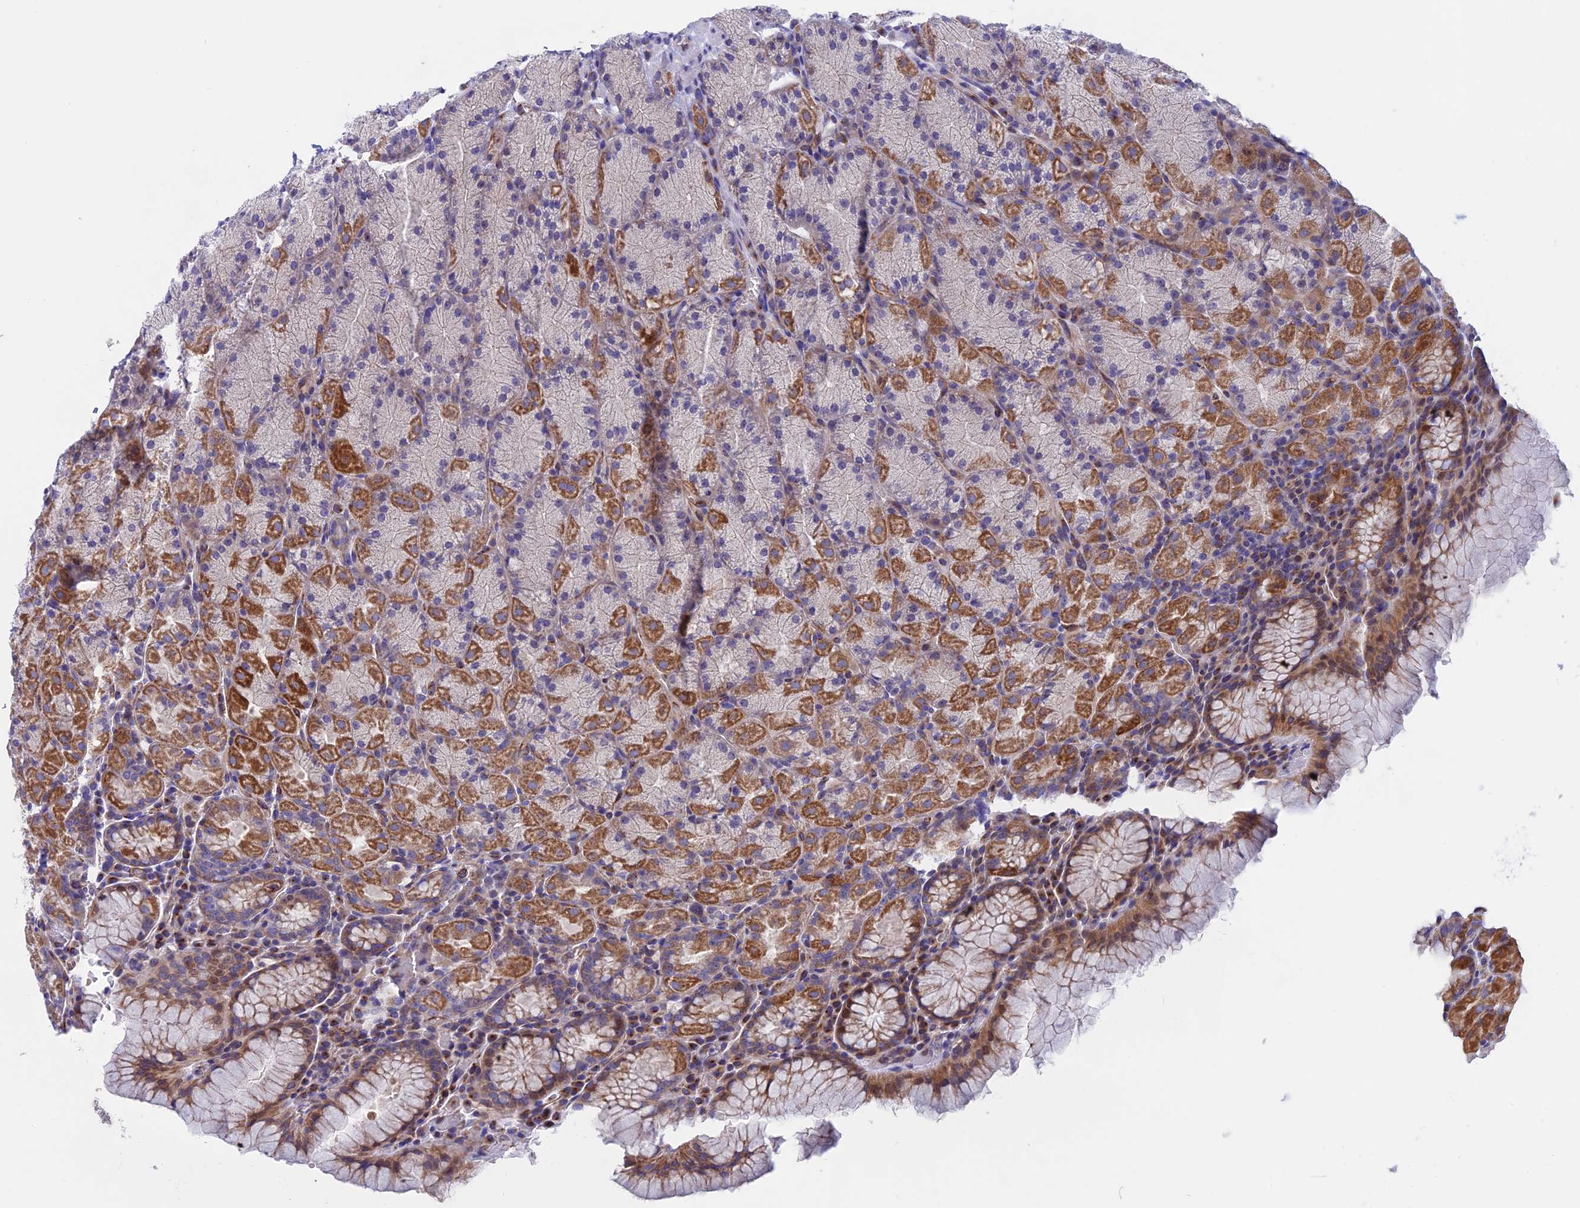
{"staining": {"intensity": "moderate", "quantity": "25%-75%", "location": "cytoplasmic/membranous"}, "tissue": "stomach", "cell_type": "Glandular cells", "image_type": "normal", "snomed": [{"axis": "morphology", "description": "Normal tissue, NOS"}, {"axis": "topography", "description": "Stomach, upper"}, {"axis": "topography", "description": "Stomach, lower"}], "caption": "Immunohistochemical staining of benign stomach exhibits medium levels of moderate cytoplasmic/membranous expression in approximately 25%-75% of glandular cells.", "gene": "TMEM138", "patient": {"sex": "male", "age": 80}}